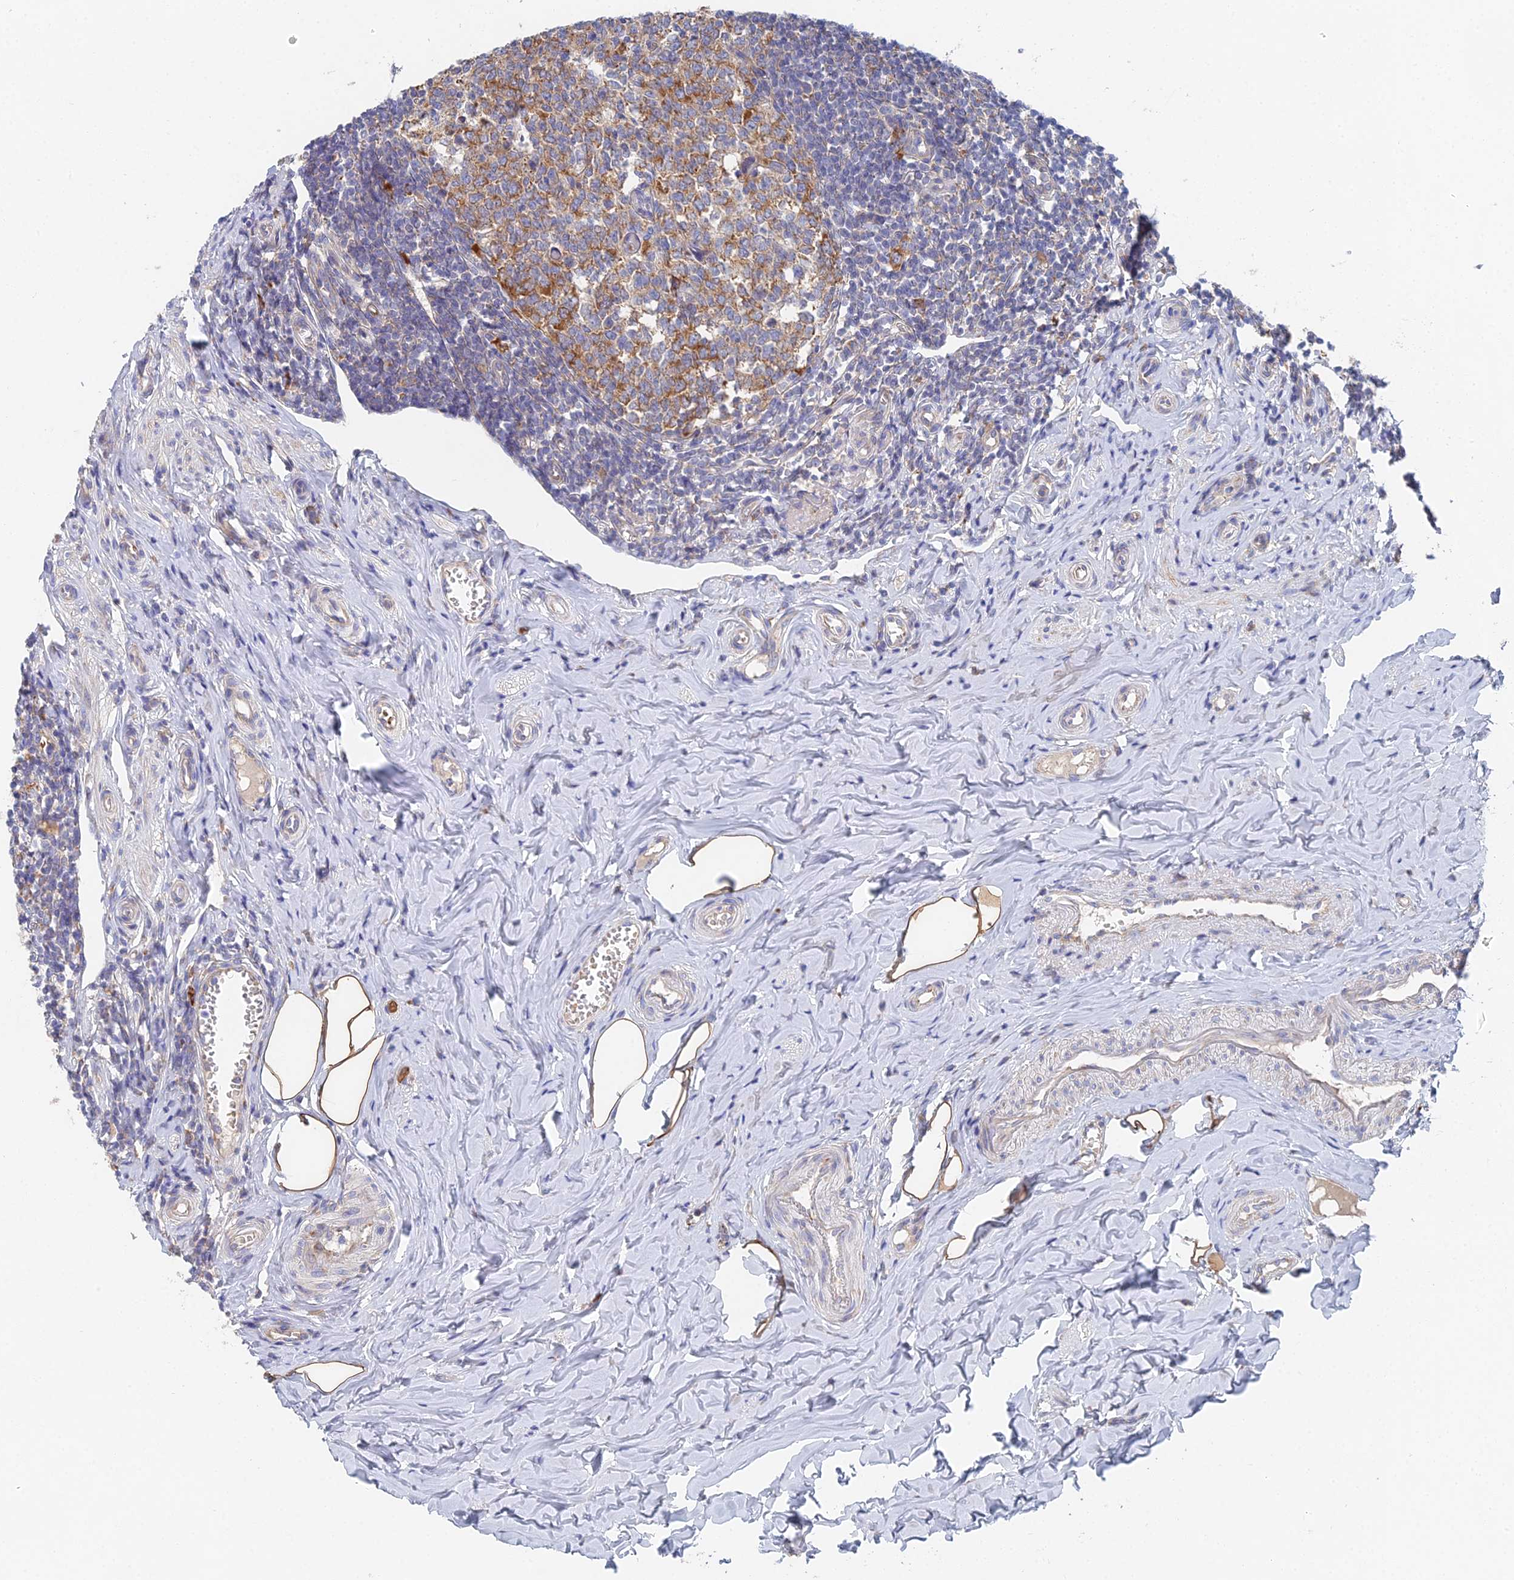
{"staining": {"intensity": "moderate", "quantity": ">75%", "location": "cytoplasmic/membranous"}, "tissue": "appendix", "cell_type": "Glandular cells", "image_type": "normal", "snomed": [{"axis": "morphology", "description": "Normal tissue, NOS"}, {"axis": "topography", "description": "Appendix"}], "caption": "IHC (DAB) staining of benign human appendix demonstrates moderate cytoplasmic/membranous protein positivity in approximately >75% of glandular cells. The protein is shown in brown color, while the nuclei are stained blue.", "gene": "ELOF1", "patient": {"sex": "female", "age": 33}}